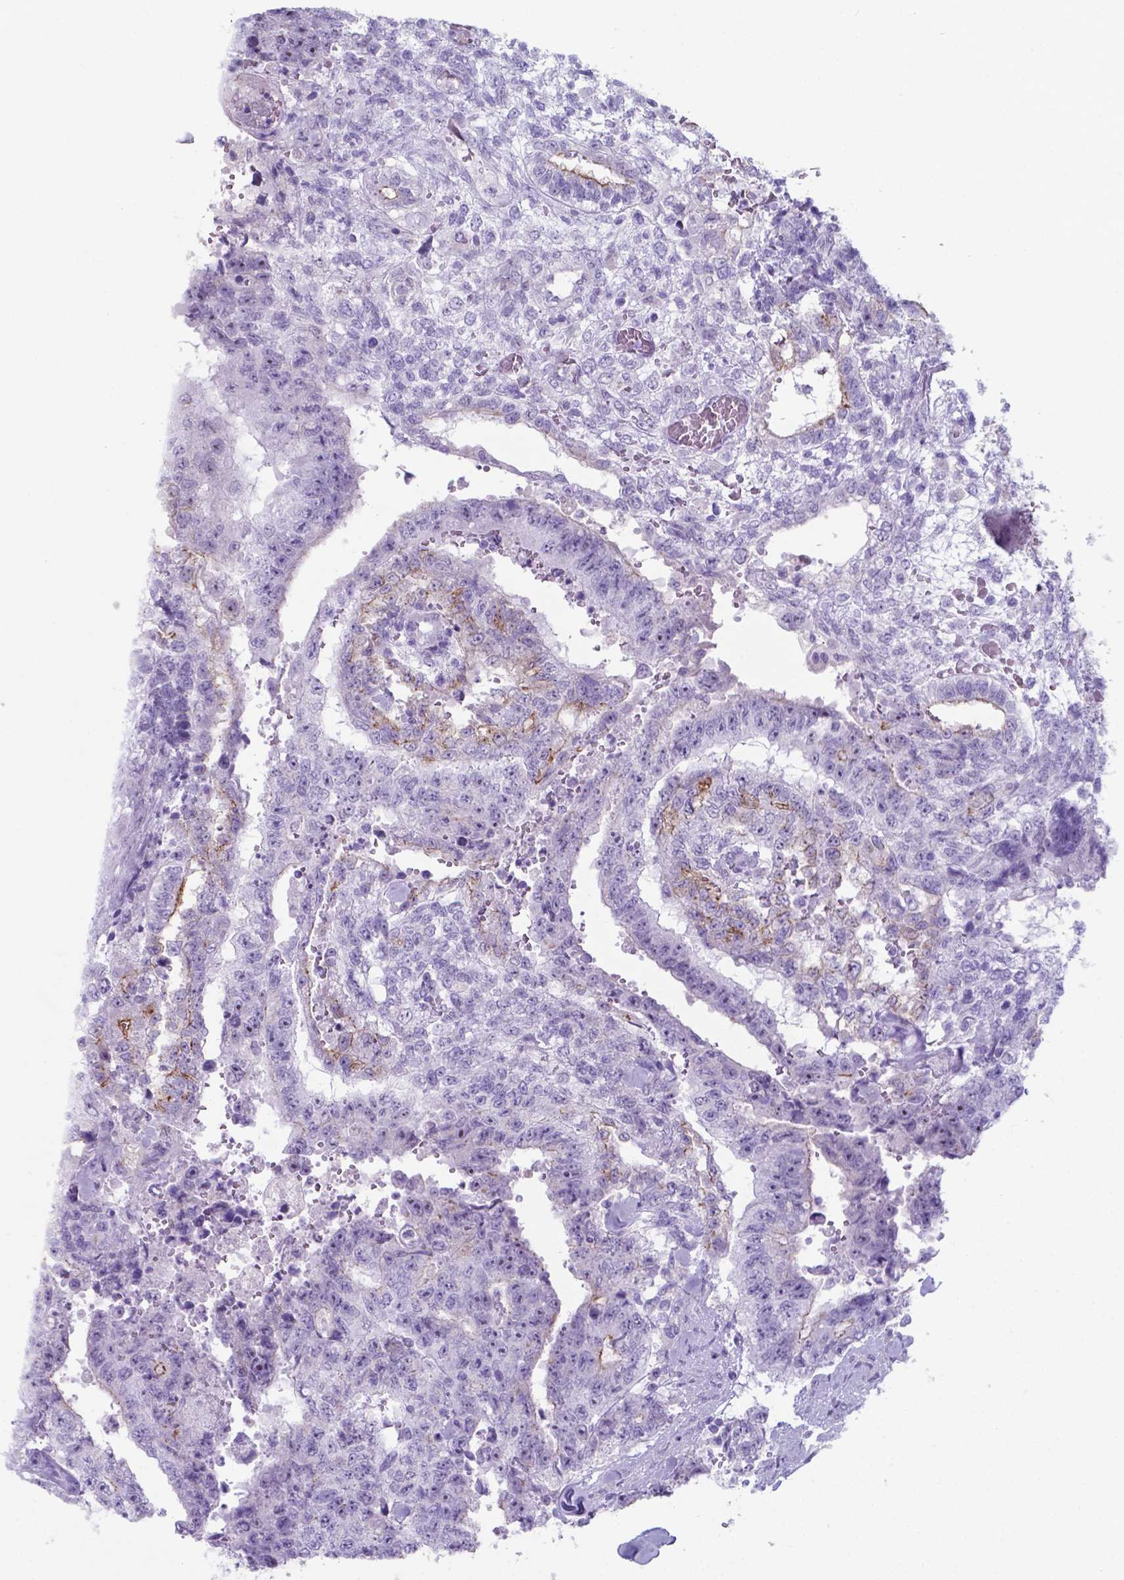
{"staining": {"intensity": "moderate", "quantity": "<25%", "location": "cytoplasmic/membranous"}, "tissue": "testis cancer", "cell_type": "Tumor cells", "image_type": "cancer", "snomed": [{"axis": "morphology", "description": "Carcinoma, Embryonal, NOS"}, {"axis": "topography", "description": "Testis"}], "caption": "Testis cancer stained for a protein exhibits moderate cytoplasmic/membranous positivity in tumor cells.", "gene": "AP5B1", "patient": {"sex": "male", "age": 24}}